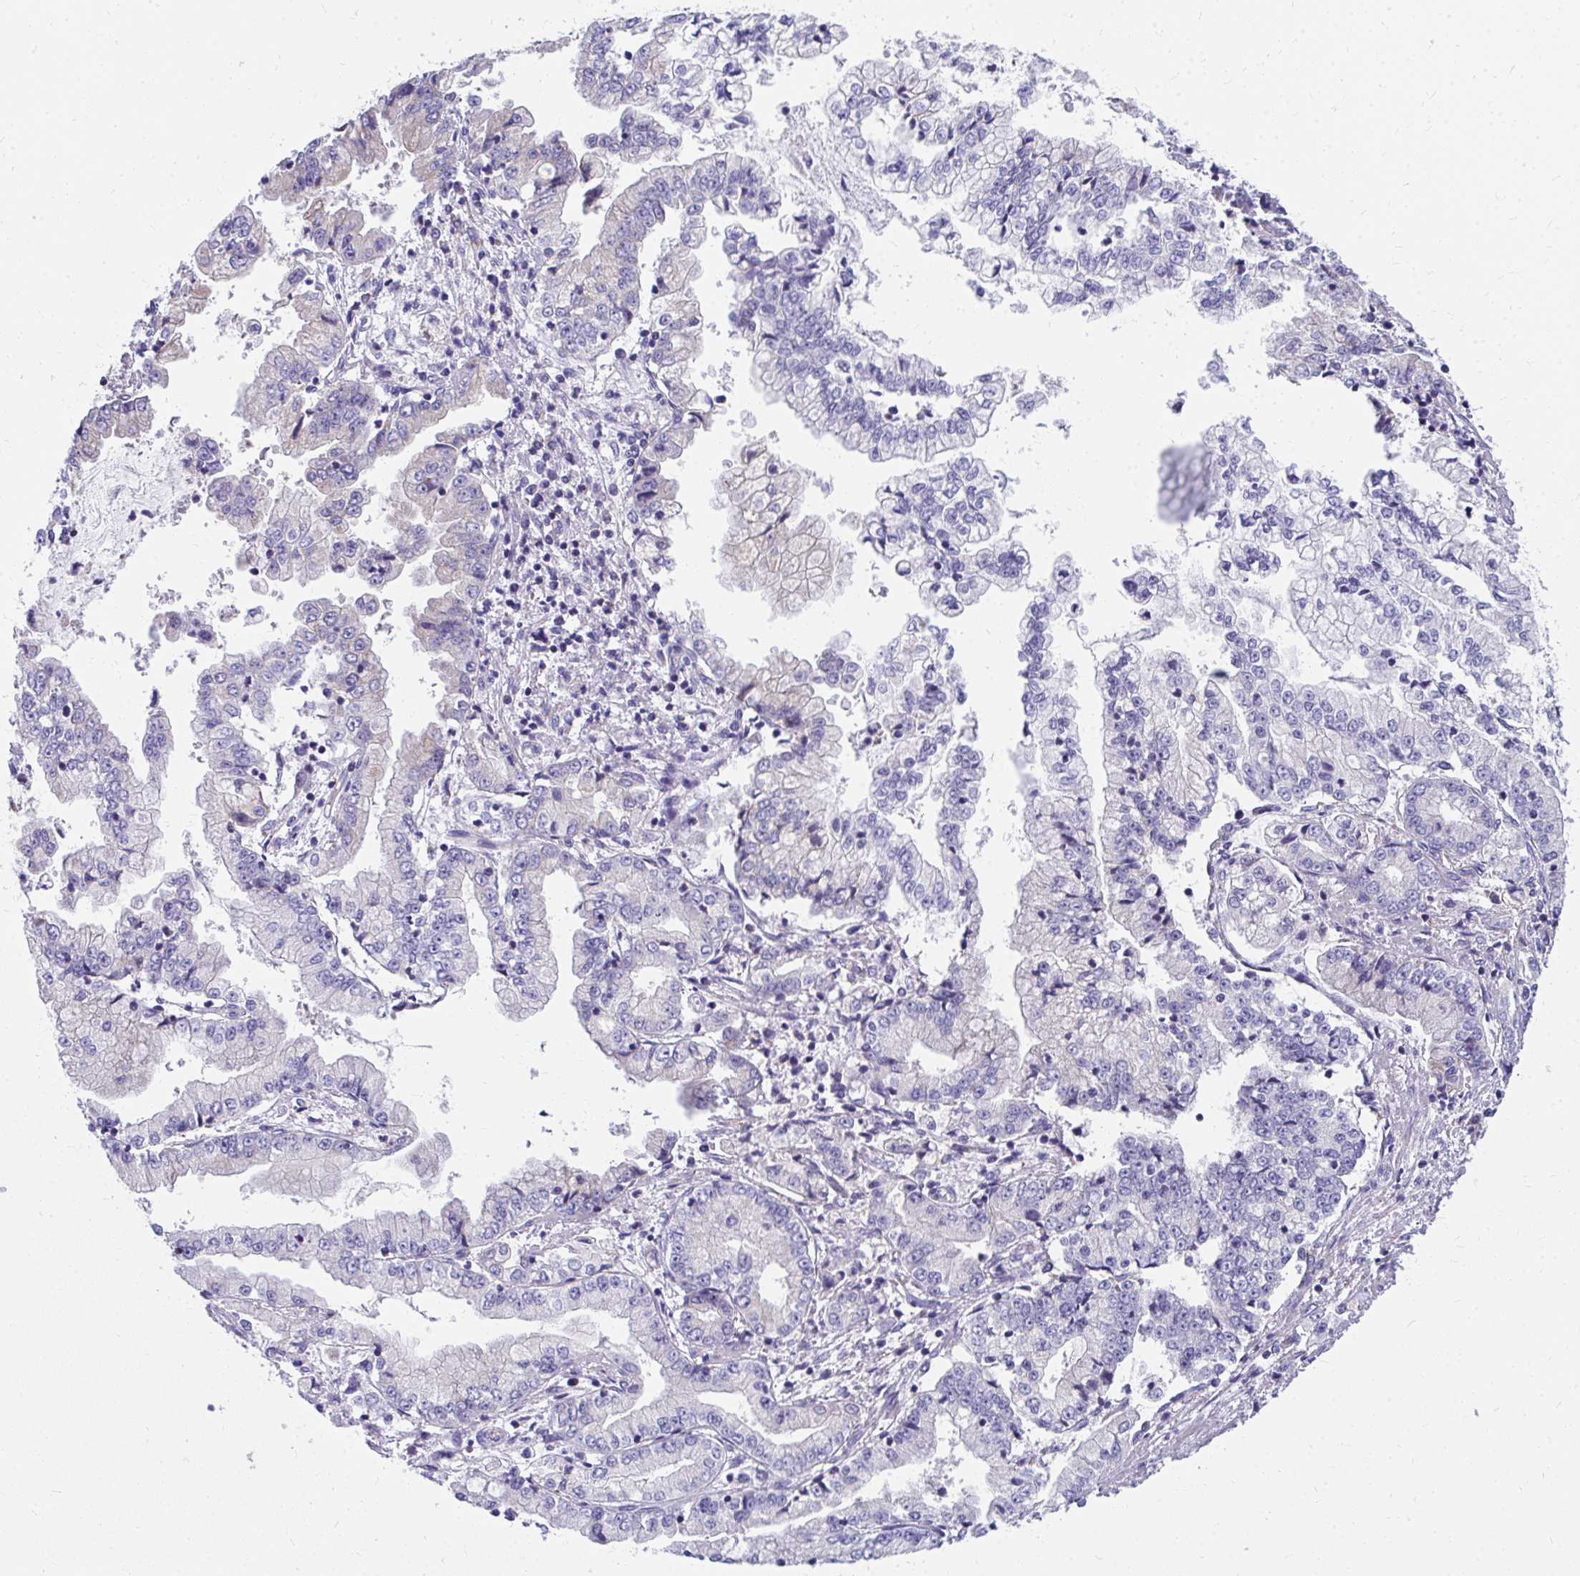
{"staining": {"intensity": "negative", "quantity": "none", "location": "none"}, "tissue": "stomach cancer", "cell_type": "Tumor cells", "image_type": "cancer", "snomed": [{"axis": "morphology", "description": "Adenocarcinoma, NOS"}, {"axis": "topography", "description": "Stomach, upper"}], "caption": "Tumor cells are negative for brown protein staining in adenocarcinoma (stomach).", "gene": "IL37", "patient": {"sex": "female", "age": 74}}